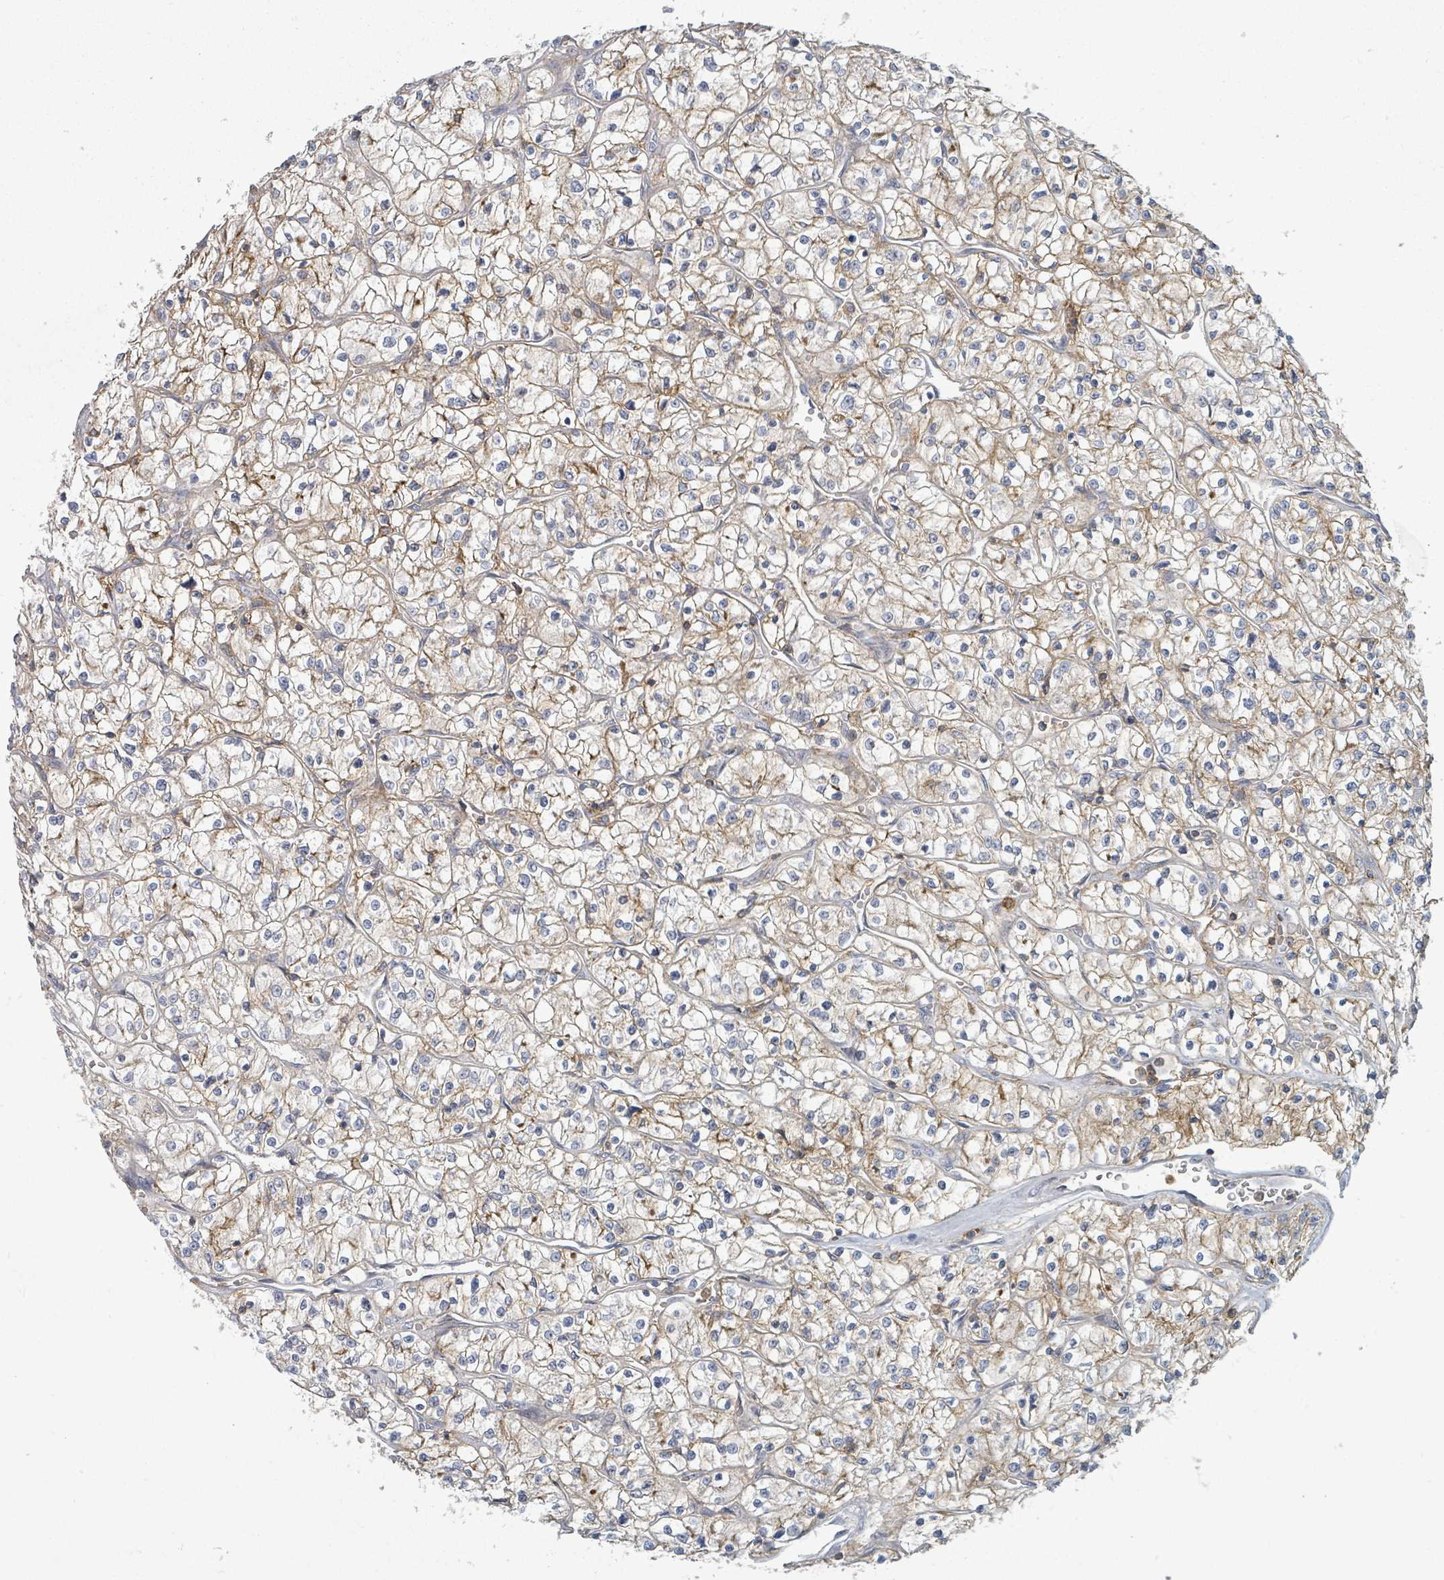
{"staining": {"intensity": "moderate", "quantity": "25%-75%", "location": "cytoplasmic/membranous"}, "tissue": "renal cancer", "cell_type": "Tumor cells", "image_type": "cancer", "snomed": [{"axis": "morphology", "description": "Adenocarcinoma, NOS"}, {"axis": "topography", "description": "Kidney"}], "caption": "DAB immunohistochemical staining of renal cancer demonstrates moderate cytoplasmic/membranous protein positivity in approximately 25%-75% of tumor cells. The staining was performed using DAB (3,3'-diaminobenzidine), with brown indicating positive protein expression. Nuclei are stained blue with hematoxylin.", "gene": "TNFRSF14", "patient": {"sex": "female", "age": 64}}